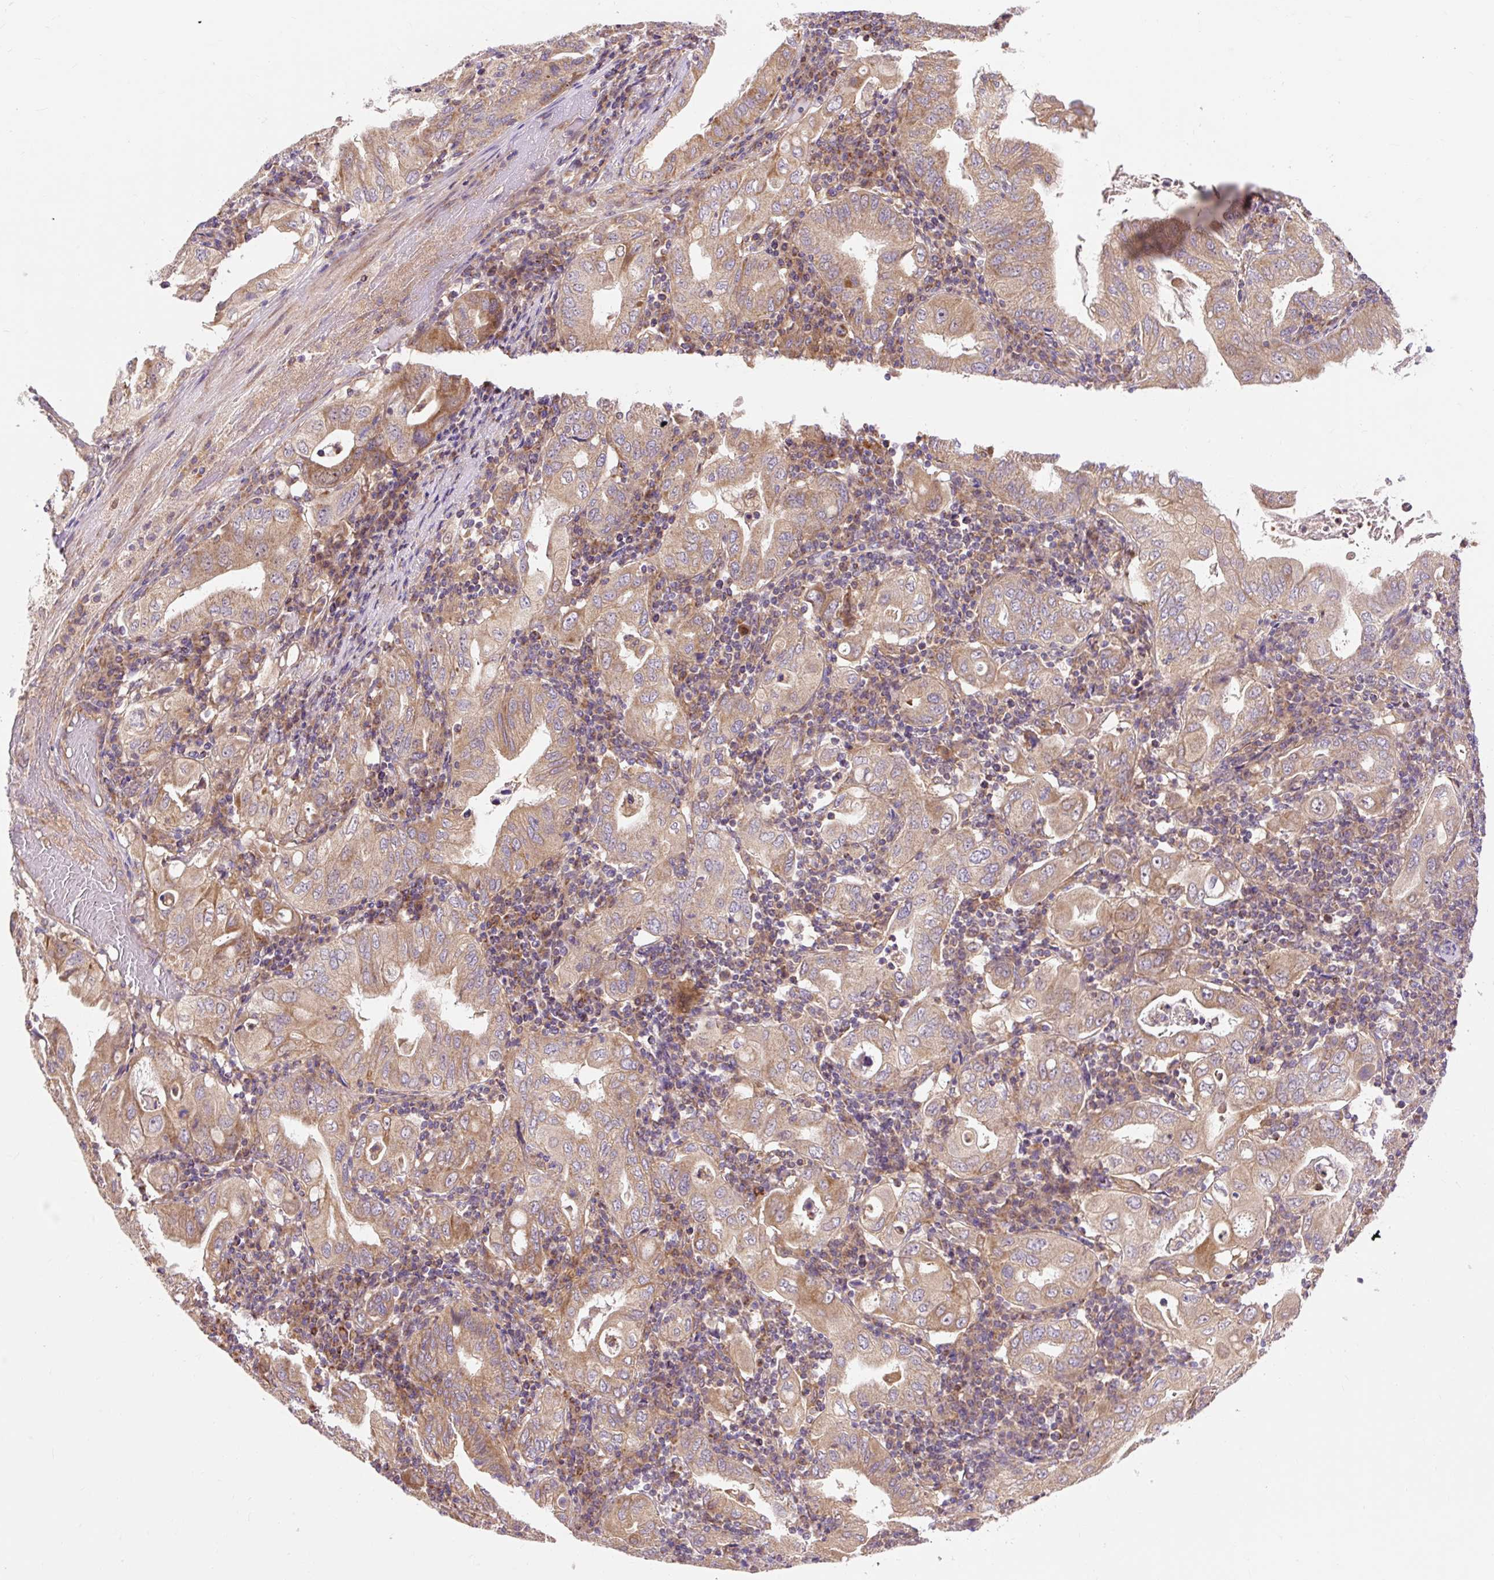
{"staining": {"intensity": "moderate", "quantity": ">75%", "location": "cytoplasmic/membranous"}, "tissue": "stomach cancer", "cell_type": "Tumor cells", "image_type": "cancer", "snomed": [{"axis": "morphology", "description": "Normal tissue, NOS"}, {"axis": "morphology", "description": "Adenocarcinoma, NOS"}, {"axis": "topography", "description": "Esophagus"}, {"axis": "topography", "description": "Stomach, upper"}, {"axis": "topography", "description": "Peripheral nerve tissue"}], "caption": "A brown stain labels moderate cytoplasmic/membranous expression of a protein in human stomach cancer (adenocarcinoma) tumor cells.", "gene": "TRIAP1", "patient": {"sex": "male", "age": 62}}